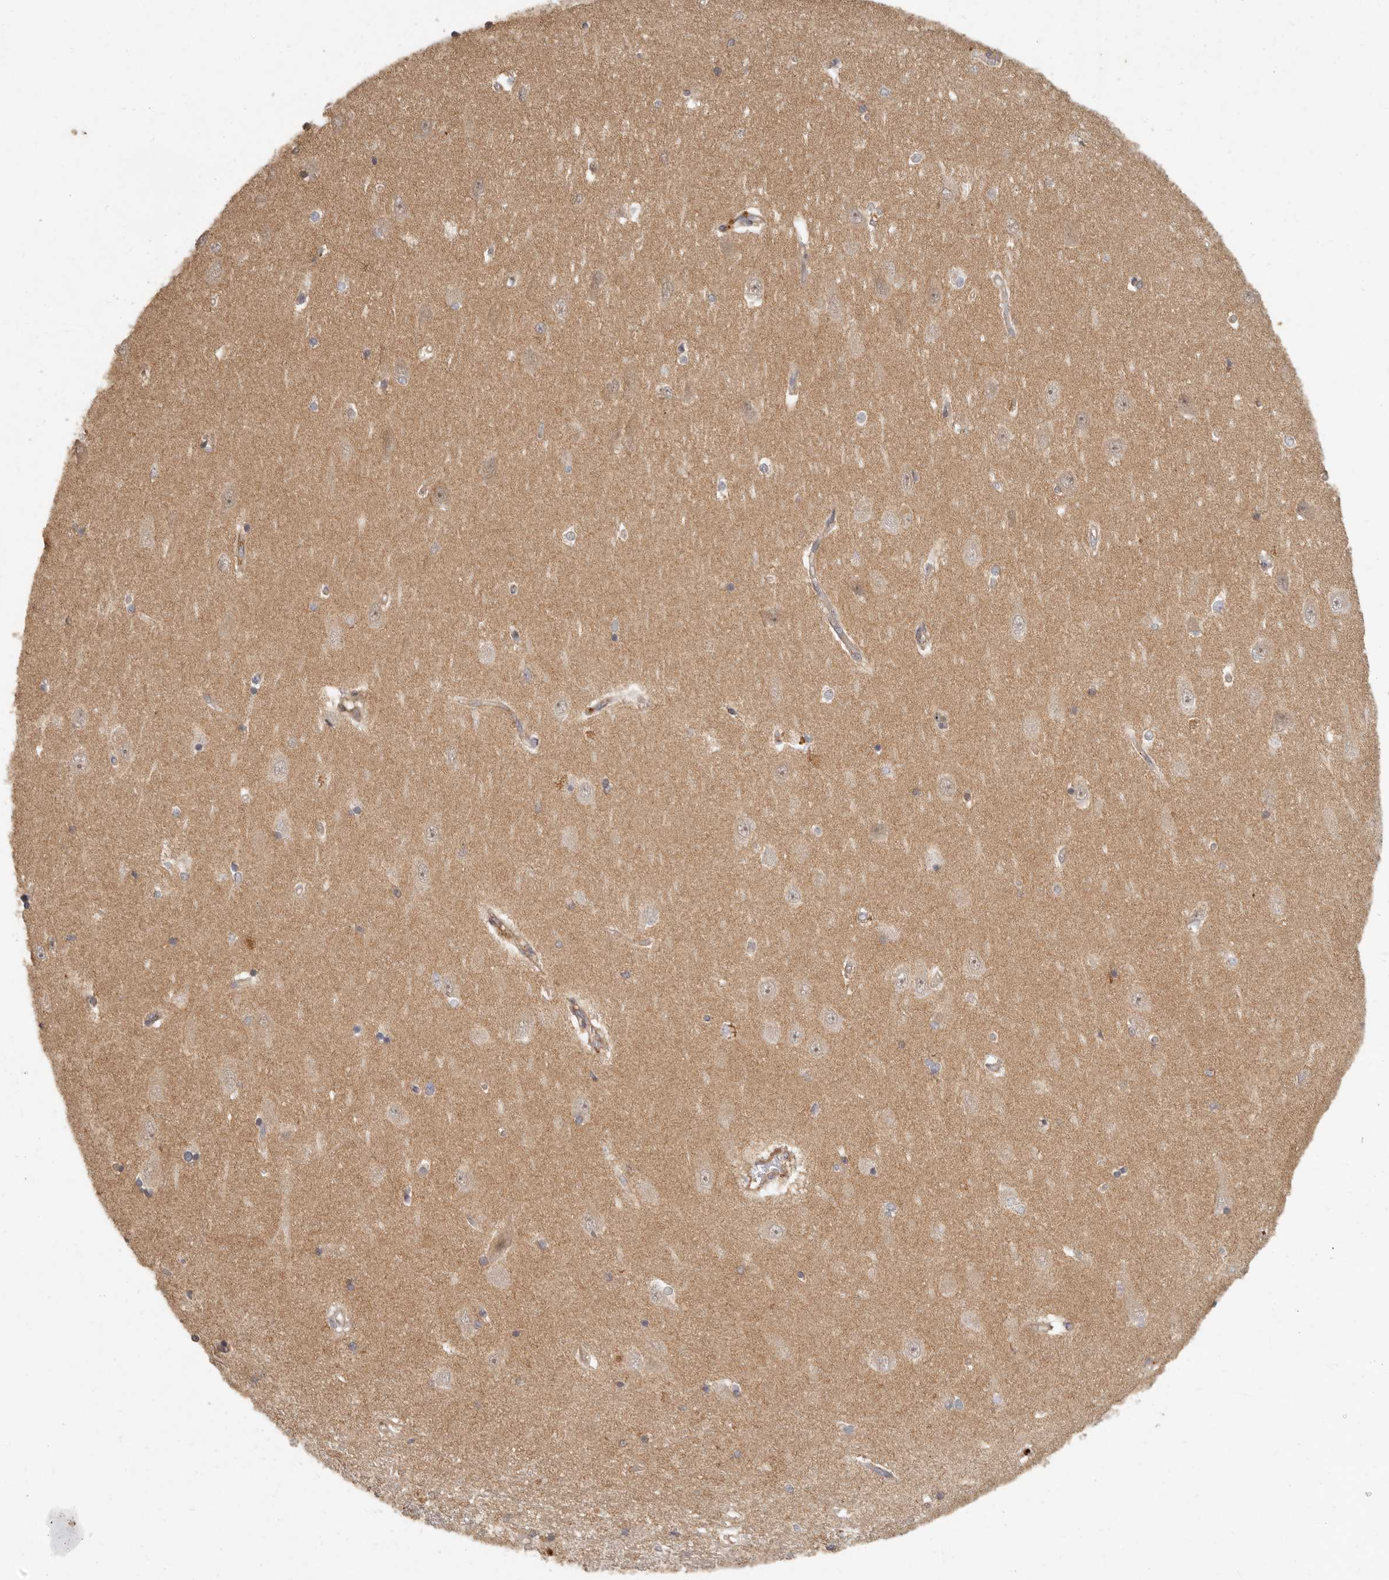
{"staining": {"intensity": "moderate", "quantity": "<25%", "location": "cytoplasmic/membranous"}, "tissue": "hippocampus", "cell_type": "Glial cells", "image_type": "normal", "snomed": [{"axis": "morphology", "description": "Normal tissue, NOS"}, {"axis": "topography", "description": "Hippocampus"}], "caption": "An immunohistochemistry photomicrograph of unremarkable tissue is shown. Protein staining in brown highlights moderate cytoplasmic/membranous positivity in hippocampus within glial cells.", "gene": "VIPR1", "patient": {"sex": "male", "age": 45}}